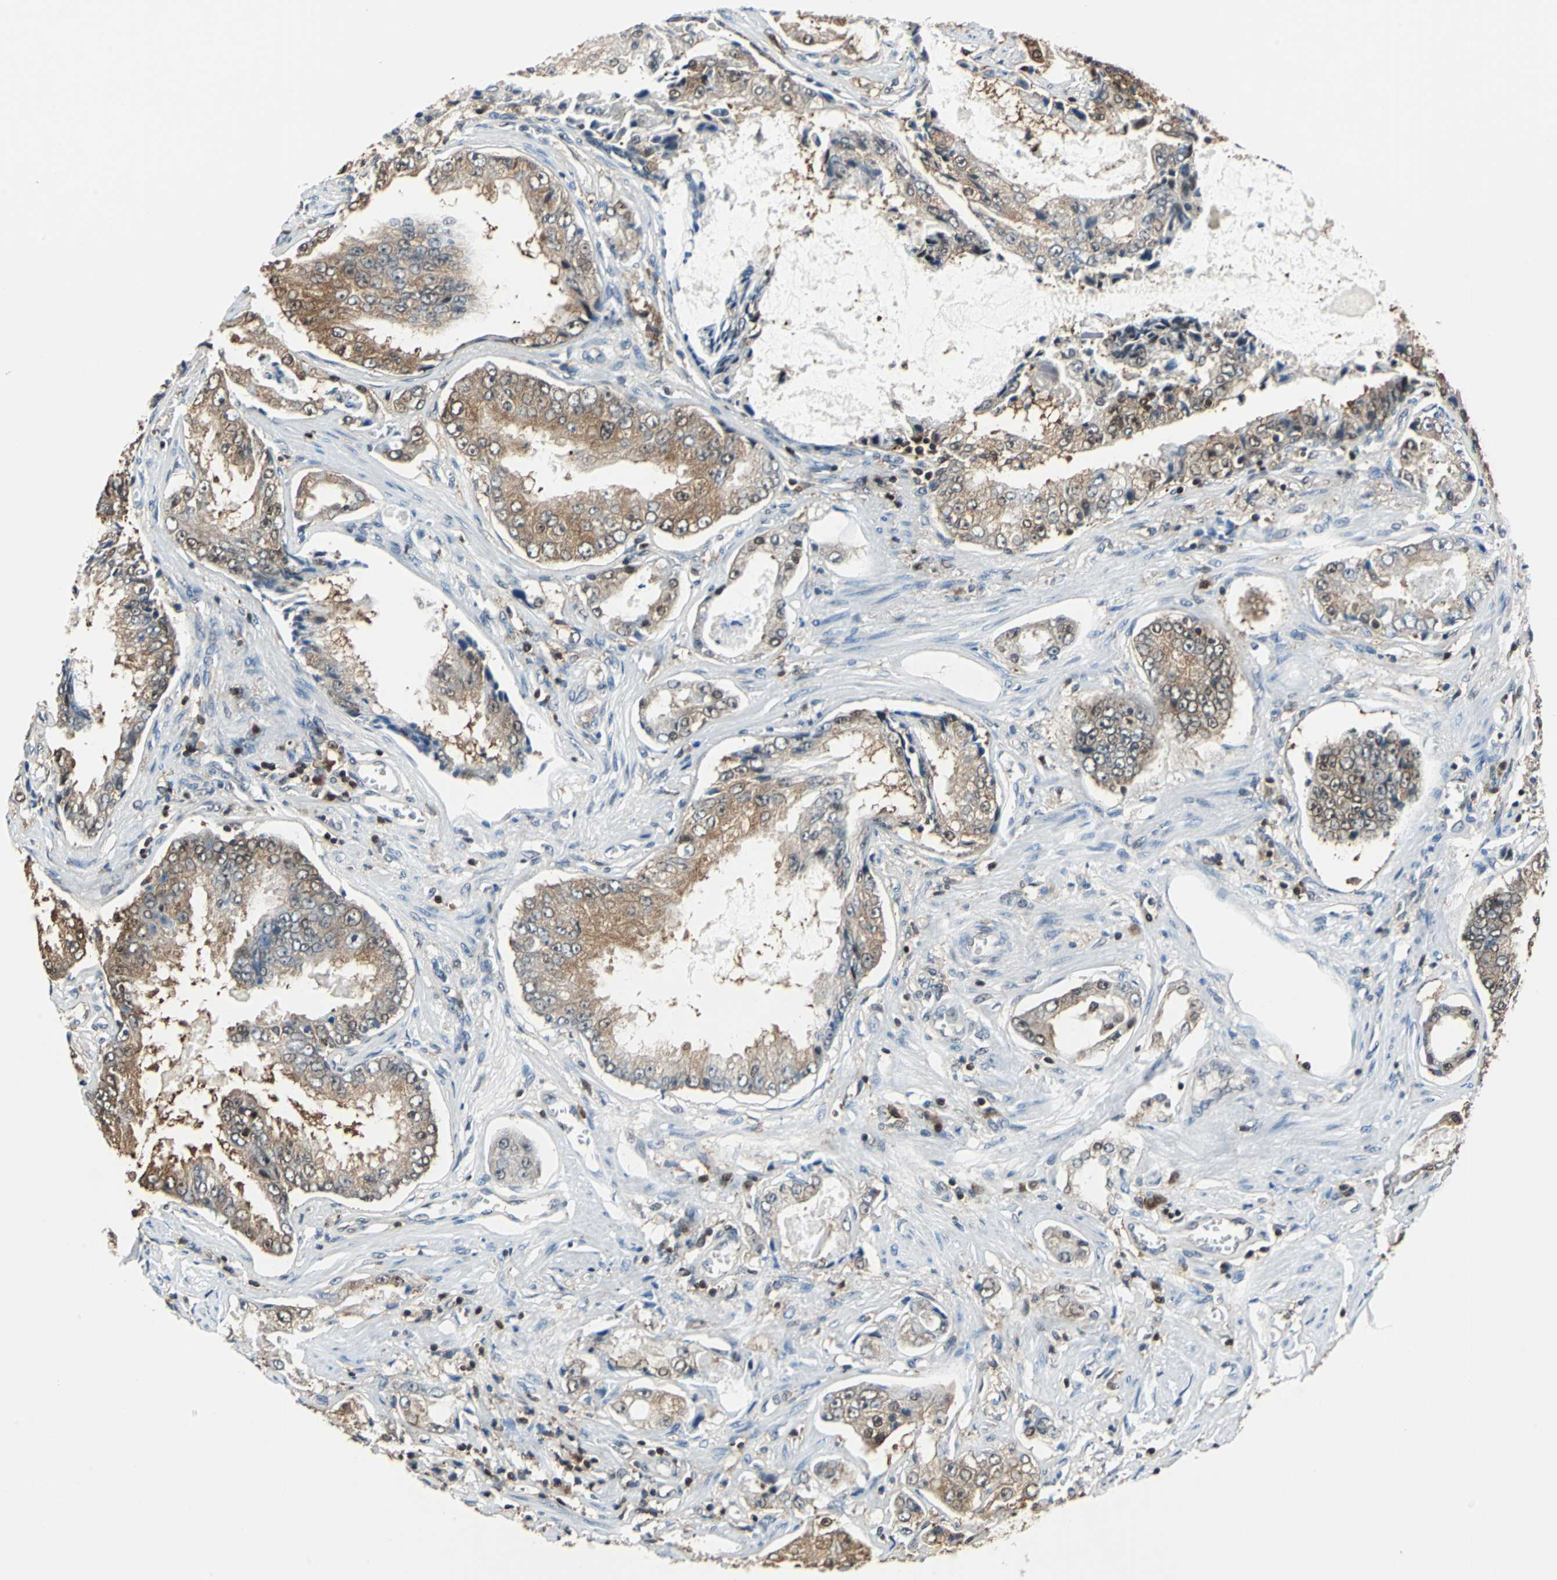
{"staining": {"intensity": "moderate", "quantity": ">75%", "location": "cytoplasmic/membranous"}, "tissue": "prostate cancer", "cell_type": "Tumor cells", "image_type": "cancer", "snomed": [{"axis": "morphology", "description": "Adenocarcinoma, High grade"}, {"axis": "topography", "description": "Prostate"}], "caption": "High-grade adenocarcinoma (prostate) was stained to show a protein in brown. There is medium levels of moderate cytoplasmic/membranous expression in approximately >75% of tumor cells.", "gene": "PSME1", "patient": {"sex": "male", "age": 73}}